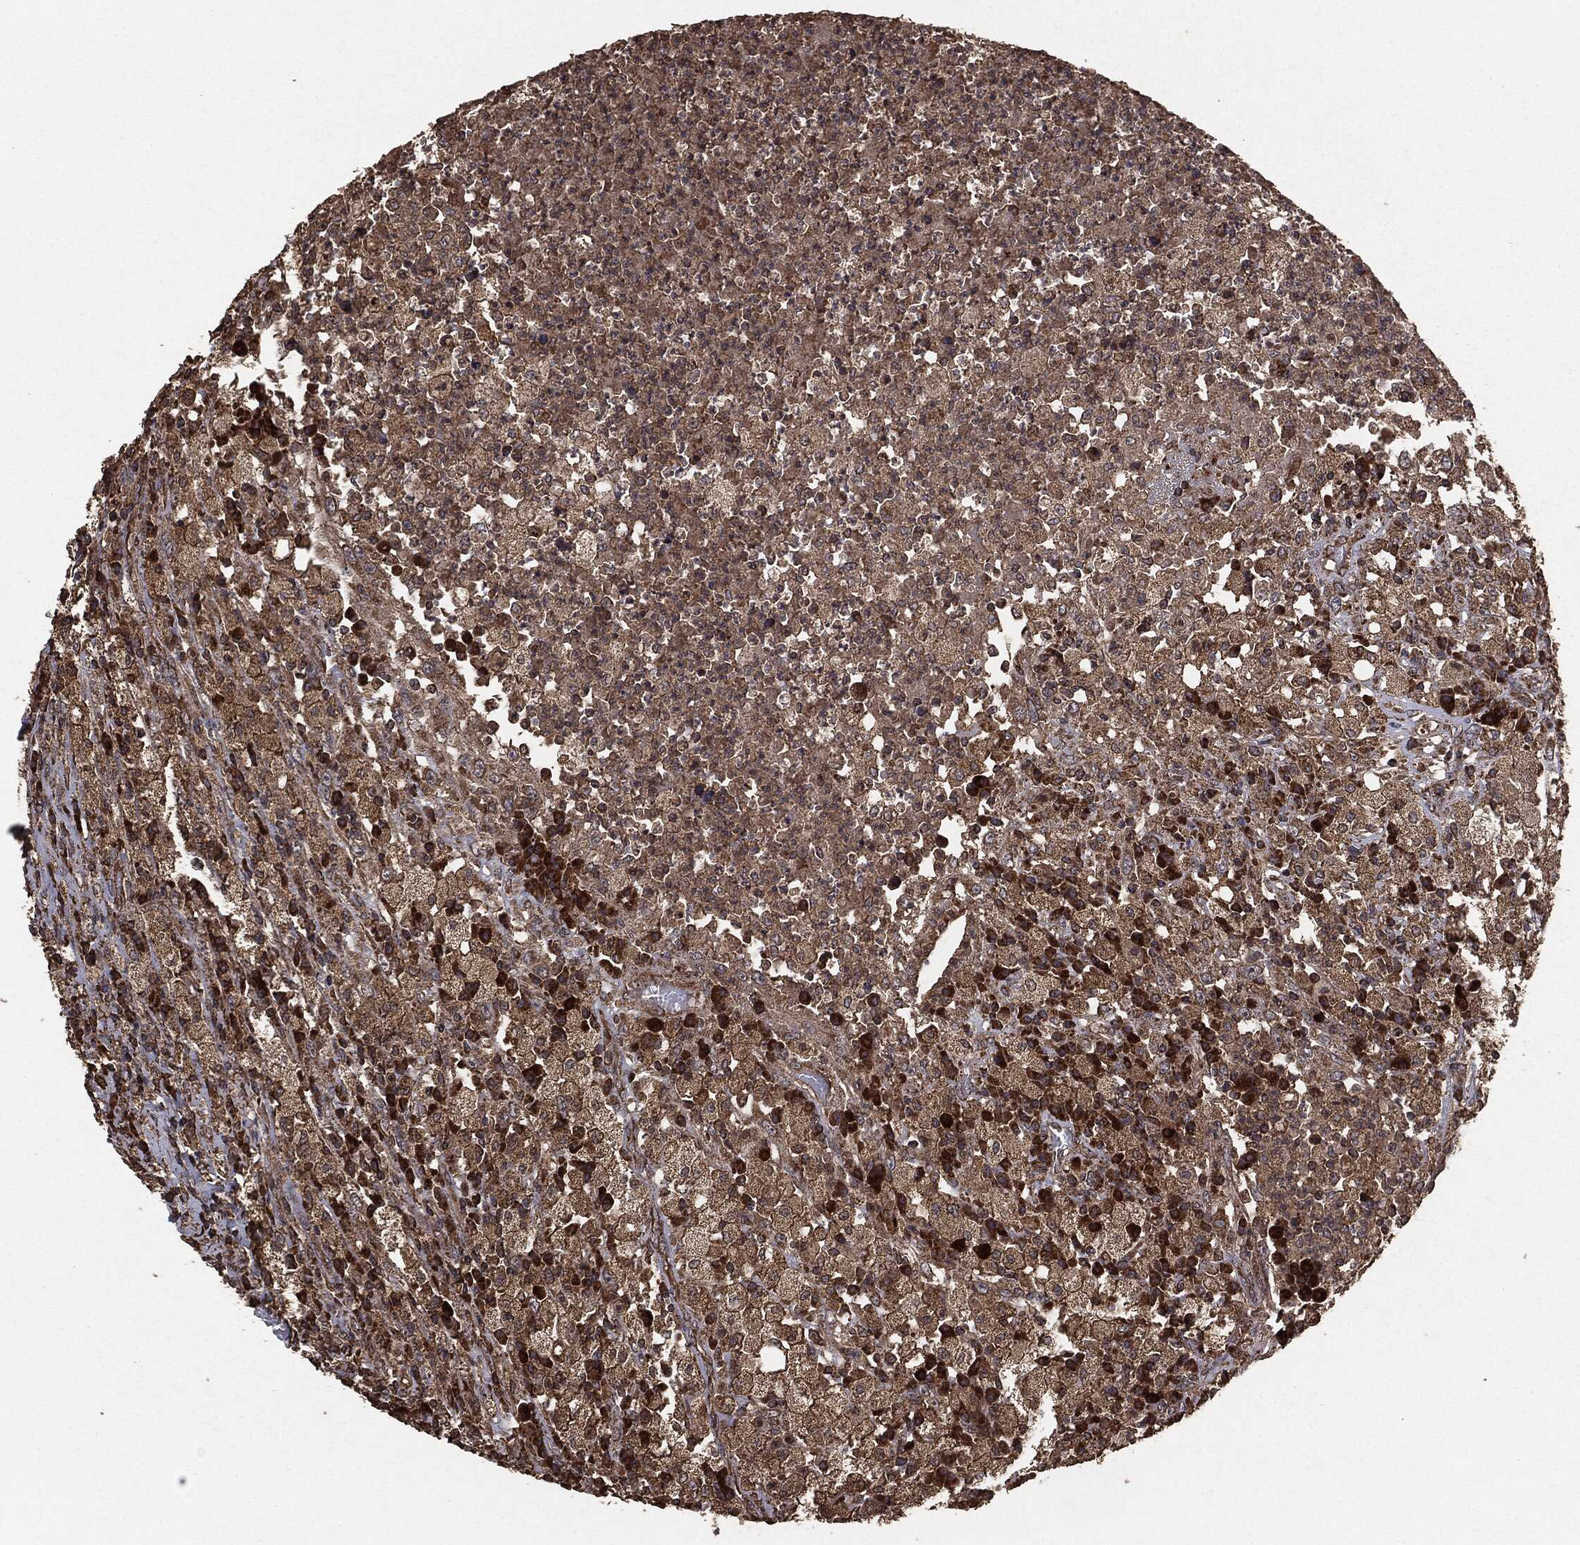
{"staining": {"intensity": "moderate", "quantity": ">75%", "location": "cytoplasmic/membranous"}, "tissue": "testis cancer", "cell_type": "Tumor cells", "image_type": "cancer", "snomed": [{"axis": "morphology", "description": "Necrosis, NOS"}, {"axis": "morphology", "description": "Carcinoma, Embryonal, NOS"}, {"axis": "topography", "description": "Testis"}], "caption": "A photomicrograph of human testis embryonal carcinoma stained for a protein demonstrates moderate cytoplasmic/membranous brown staining in tumor cells.", "gene": "MTOR", "patient": {"sex": "male", "age": 19}}